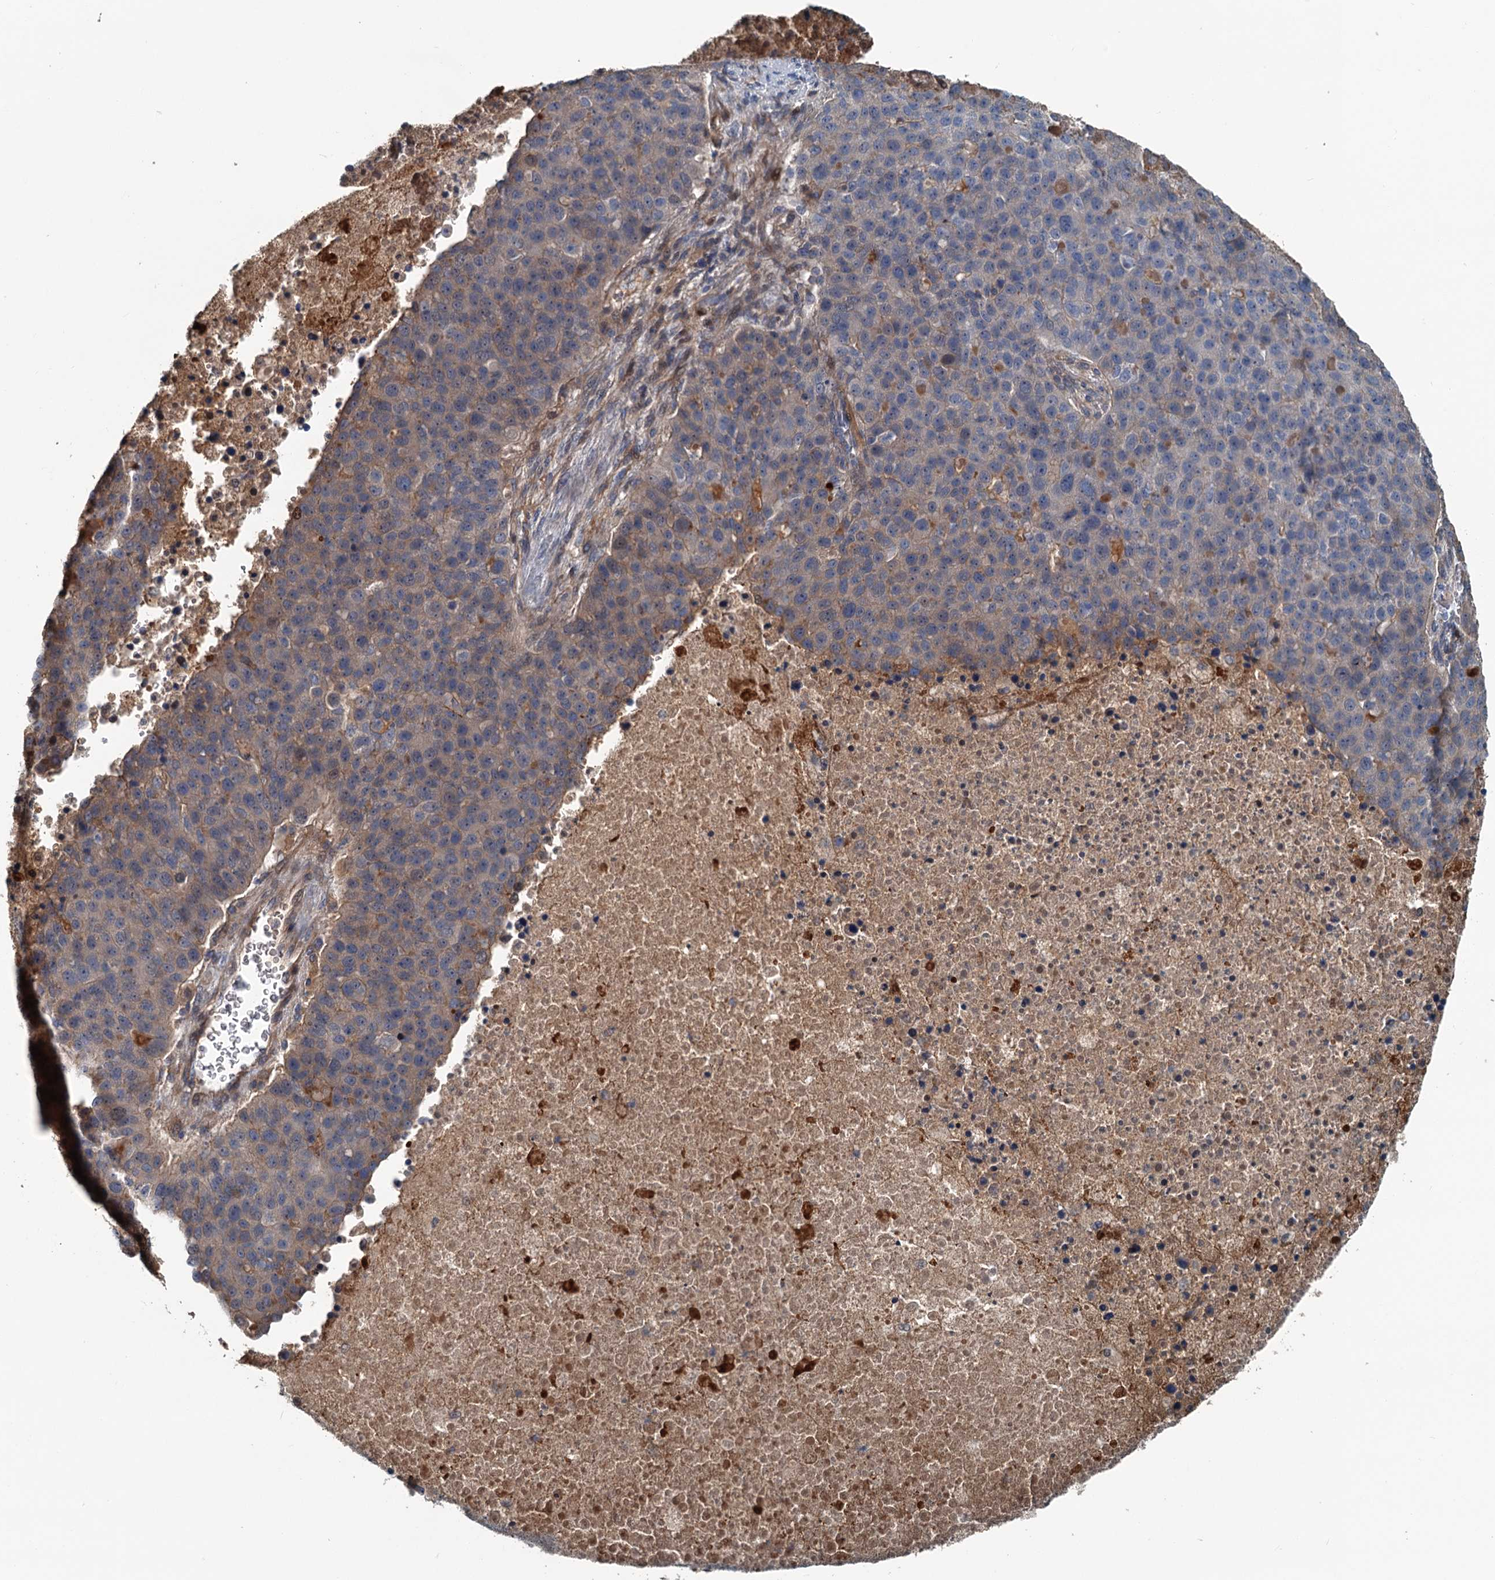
{"staining": {"intensity": "weak", "quantity": "<25%", "location": "cytoplasmic/membranous"}, "tissue": "pancreatic cancer", "cell_type": "Tumor cells", "image_type": "cancer", "snomed": [{"axis": "morphology", "description": "Adenocarcinoma, NOS"}, {"axis": "topography", "description": "Pancreas"}], "caption": "Tumor cells show no significant protein positivity in adenocarcinoma (pancreatic).", "gene": "TEDC1", "patient": {"sex": "female", "age": 61}}